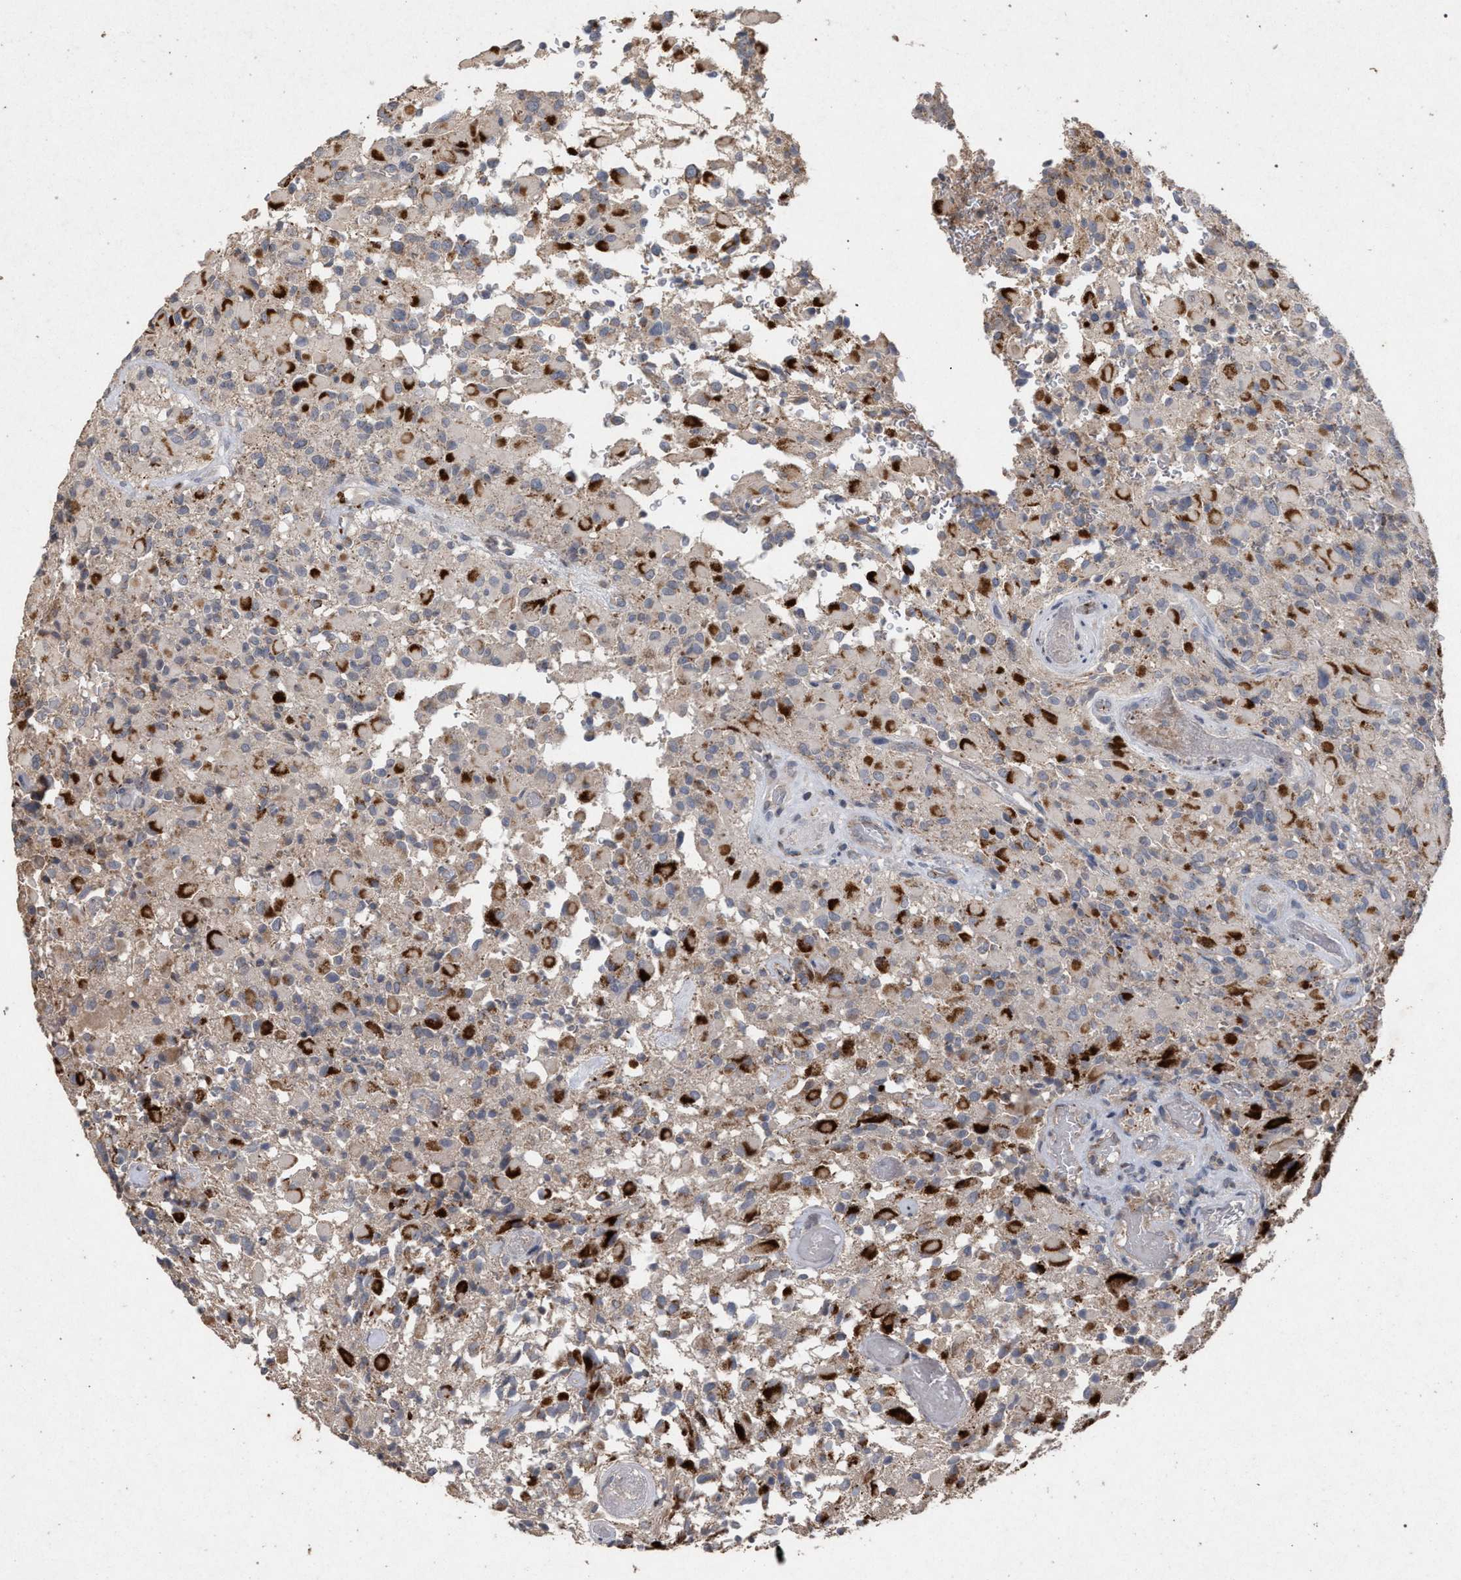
{"staining": {"intensity": "strong", "quantity": "25%-75%", "location": "cytoplasmic/membranous"}, "tissue": "glioma", "cell_type": "Tumor cells", "image_type": "cancer", "snomed": [{"axis": "morphology", "description": "Glioma, malignant, High grade"}, {"axis": "topography", "description": "Brain"}], "caption": "IHC (DAB (3,3'-diaminobenzidine)) staining of human malignant high-grade glioma exhibits strong cytoplasmic/membranous protein staining in about 25%-75% of tumor cells.", "gene": "PKD2L1", "patient": {"sex": "male", "age": 71}}